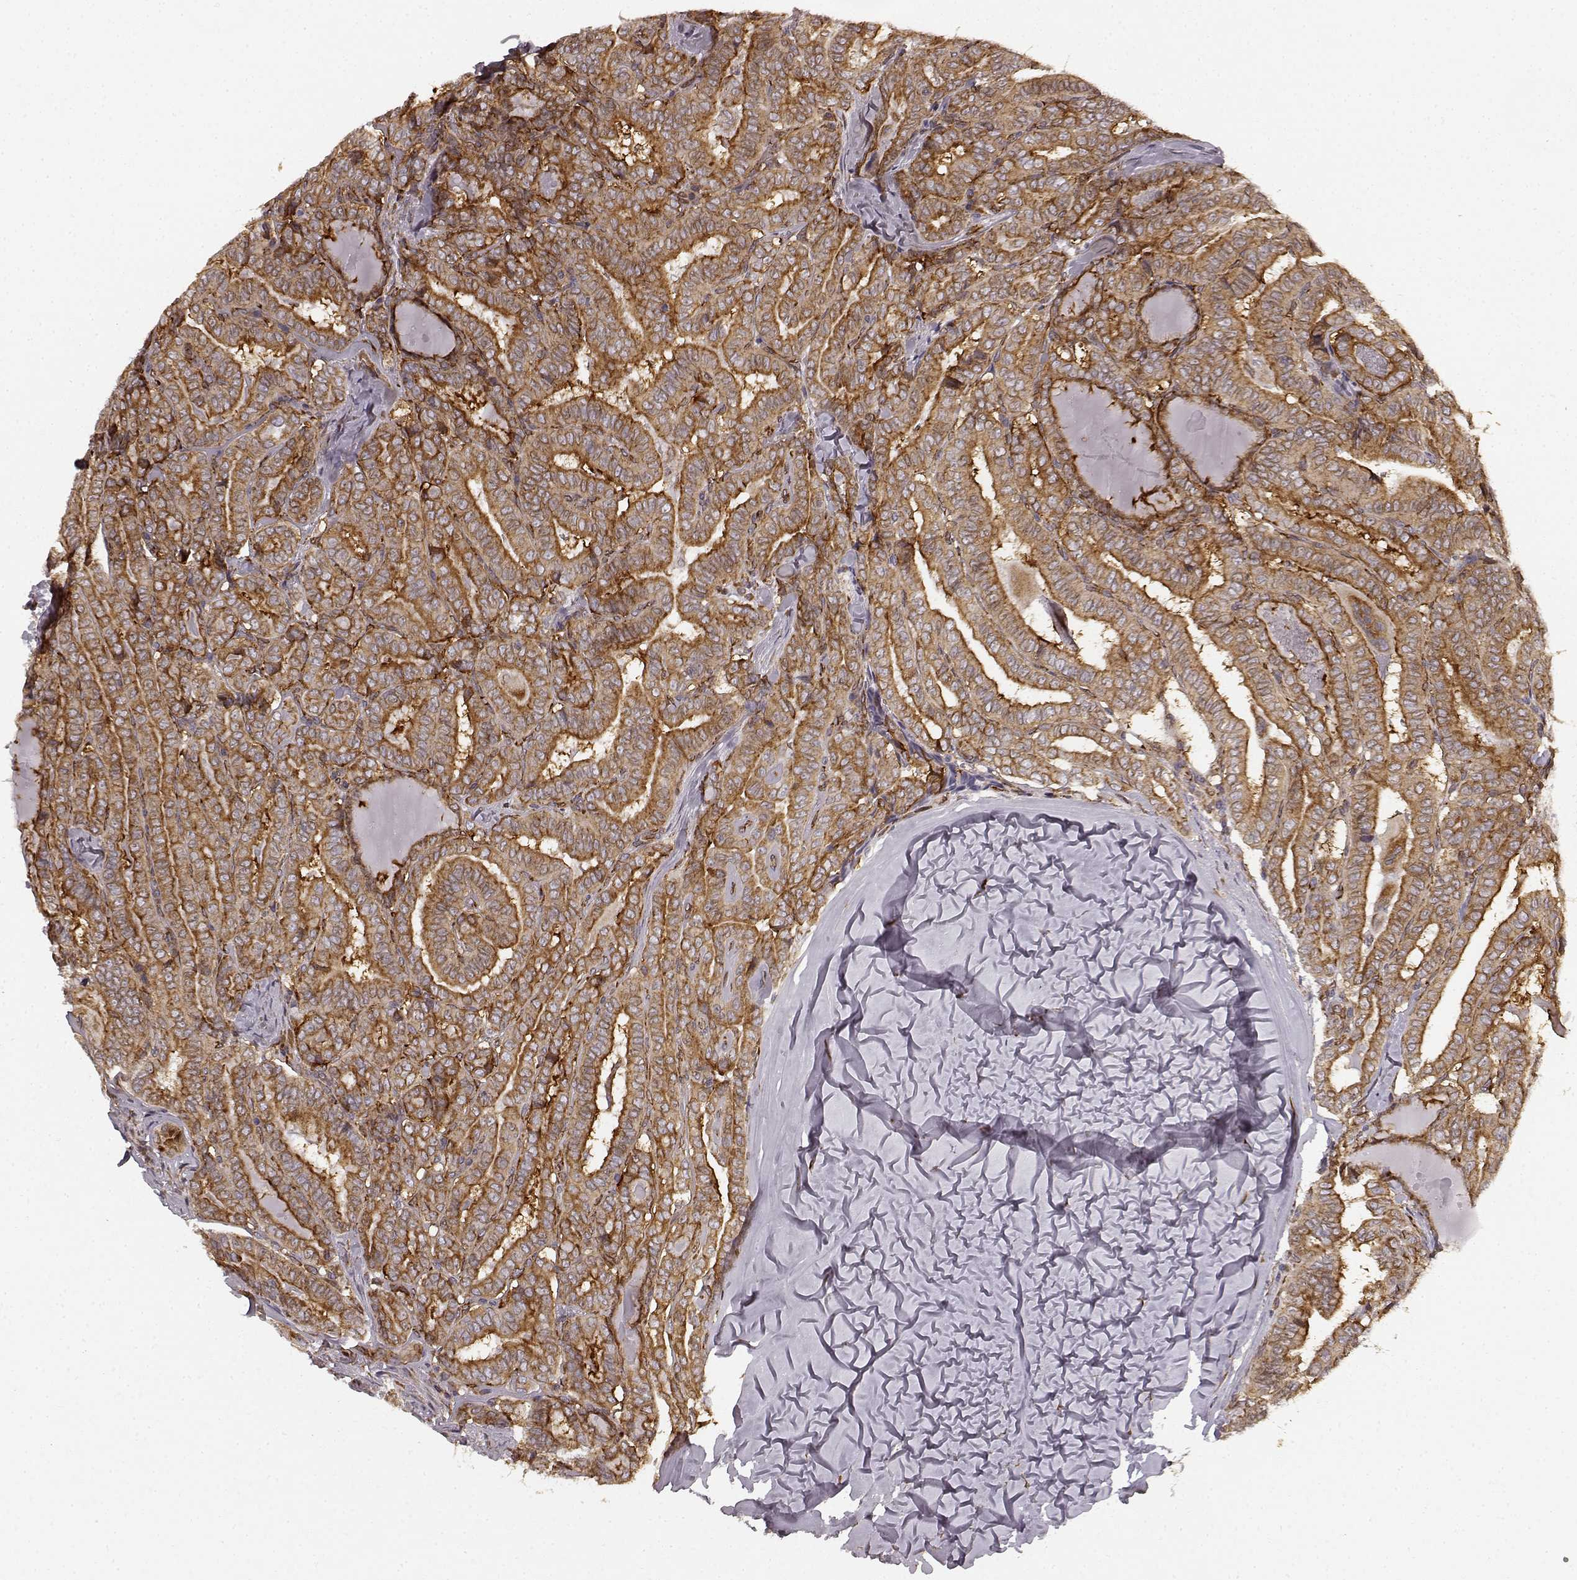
{"staining": {"intensity": "strong", "quantity": ">75%", "location": "cytoplasmic/membranous"}, "tissue": "thyroid cancer", "cell_type": "Tumor cells", "image_type": "cancer", "snomed": [{"axis": "morphology", "description": "Papillary adenocarcinoma, NOS"}, {"axis": "morphology", "description": "Papillary adenoma metastatic"}, {"axis": "topography", "description": "Thyroid gland"}], "caption": "Immunohistochemical staining of thyroid cancer exhibits strong cytoplasmic/membranous protein positivity in approximately >75% of tumor cells. Using DAB (3,3'-diaminobenzidine) (brown) and hematoxylin (blue) stains, captured at high magnification using brightfield microscopy.", "gene": "TMEM14A", "patient": {"sex": "female", "age": 50}}